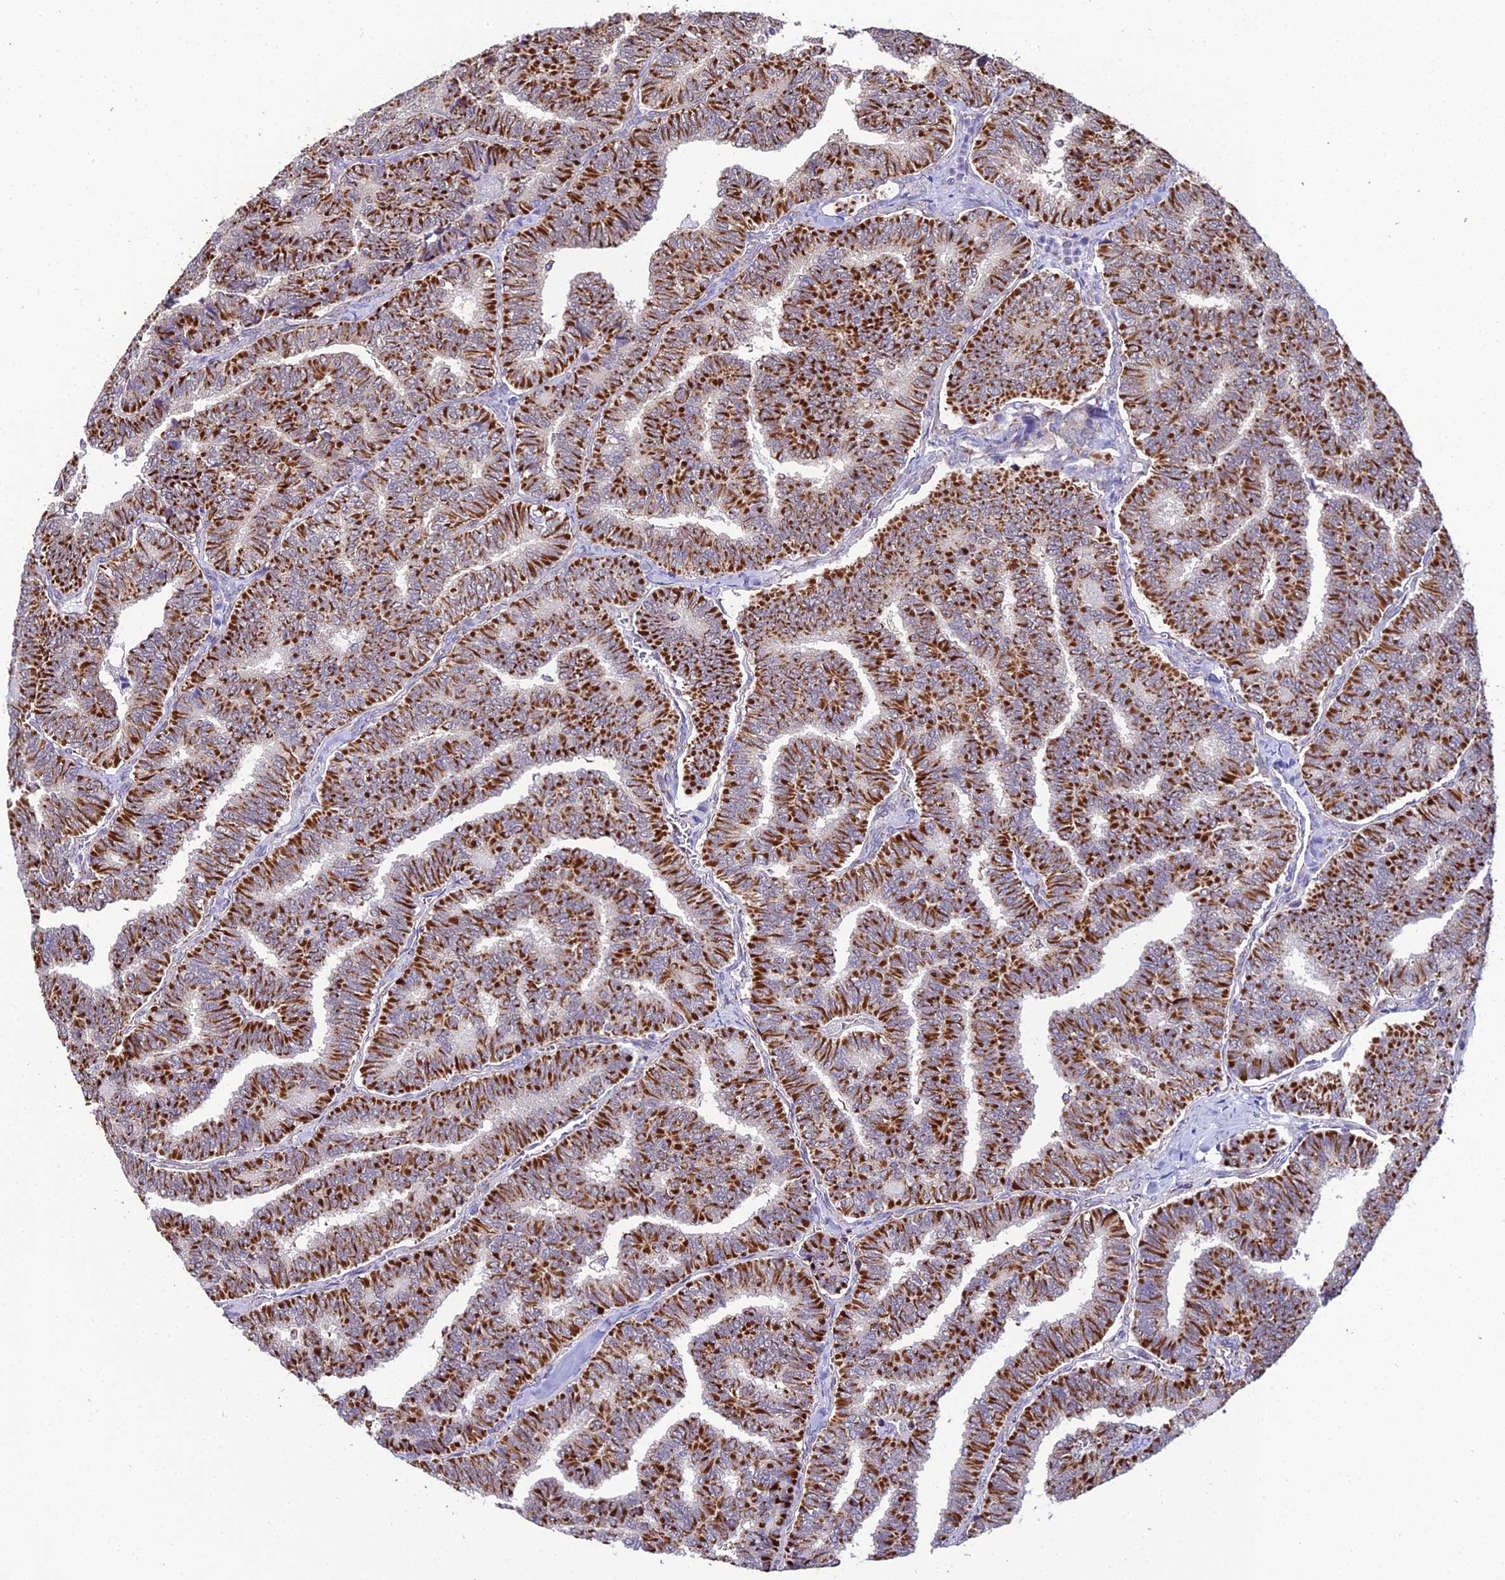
{"staining": {"intensity": "strong", "quantity": ">75%", "location": "cytoplasmic/membranous"}, "tissue": "thyroid cancer", "cell_type": "Tumor cells", "image_type": "cancer", "snomed": [{"axis": "morphology", "description": "Papillary adenocarcinoma, NOS"}, {"axis": "topography", "description": "Thyroid gland"}], "caption": "Immunohistochemistry (IHC) photomicrograph of thyroid cancer (papillary adenocarcinoma) stained for a protein (brown), which reveals high levels of strong cytoplasmic/membranous staining in about >75% of tumor cells.", "gene": "PSMD2", "patient": {"sex": "female", "age": 35}}